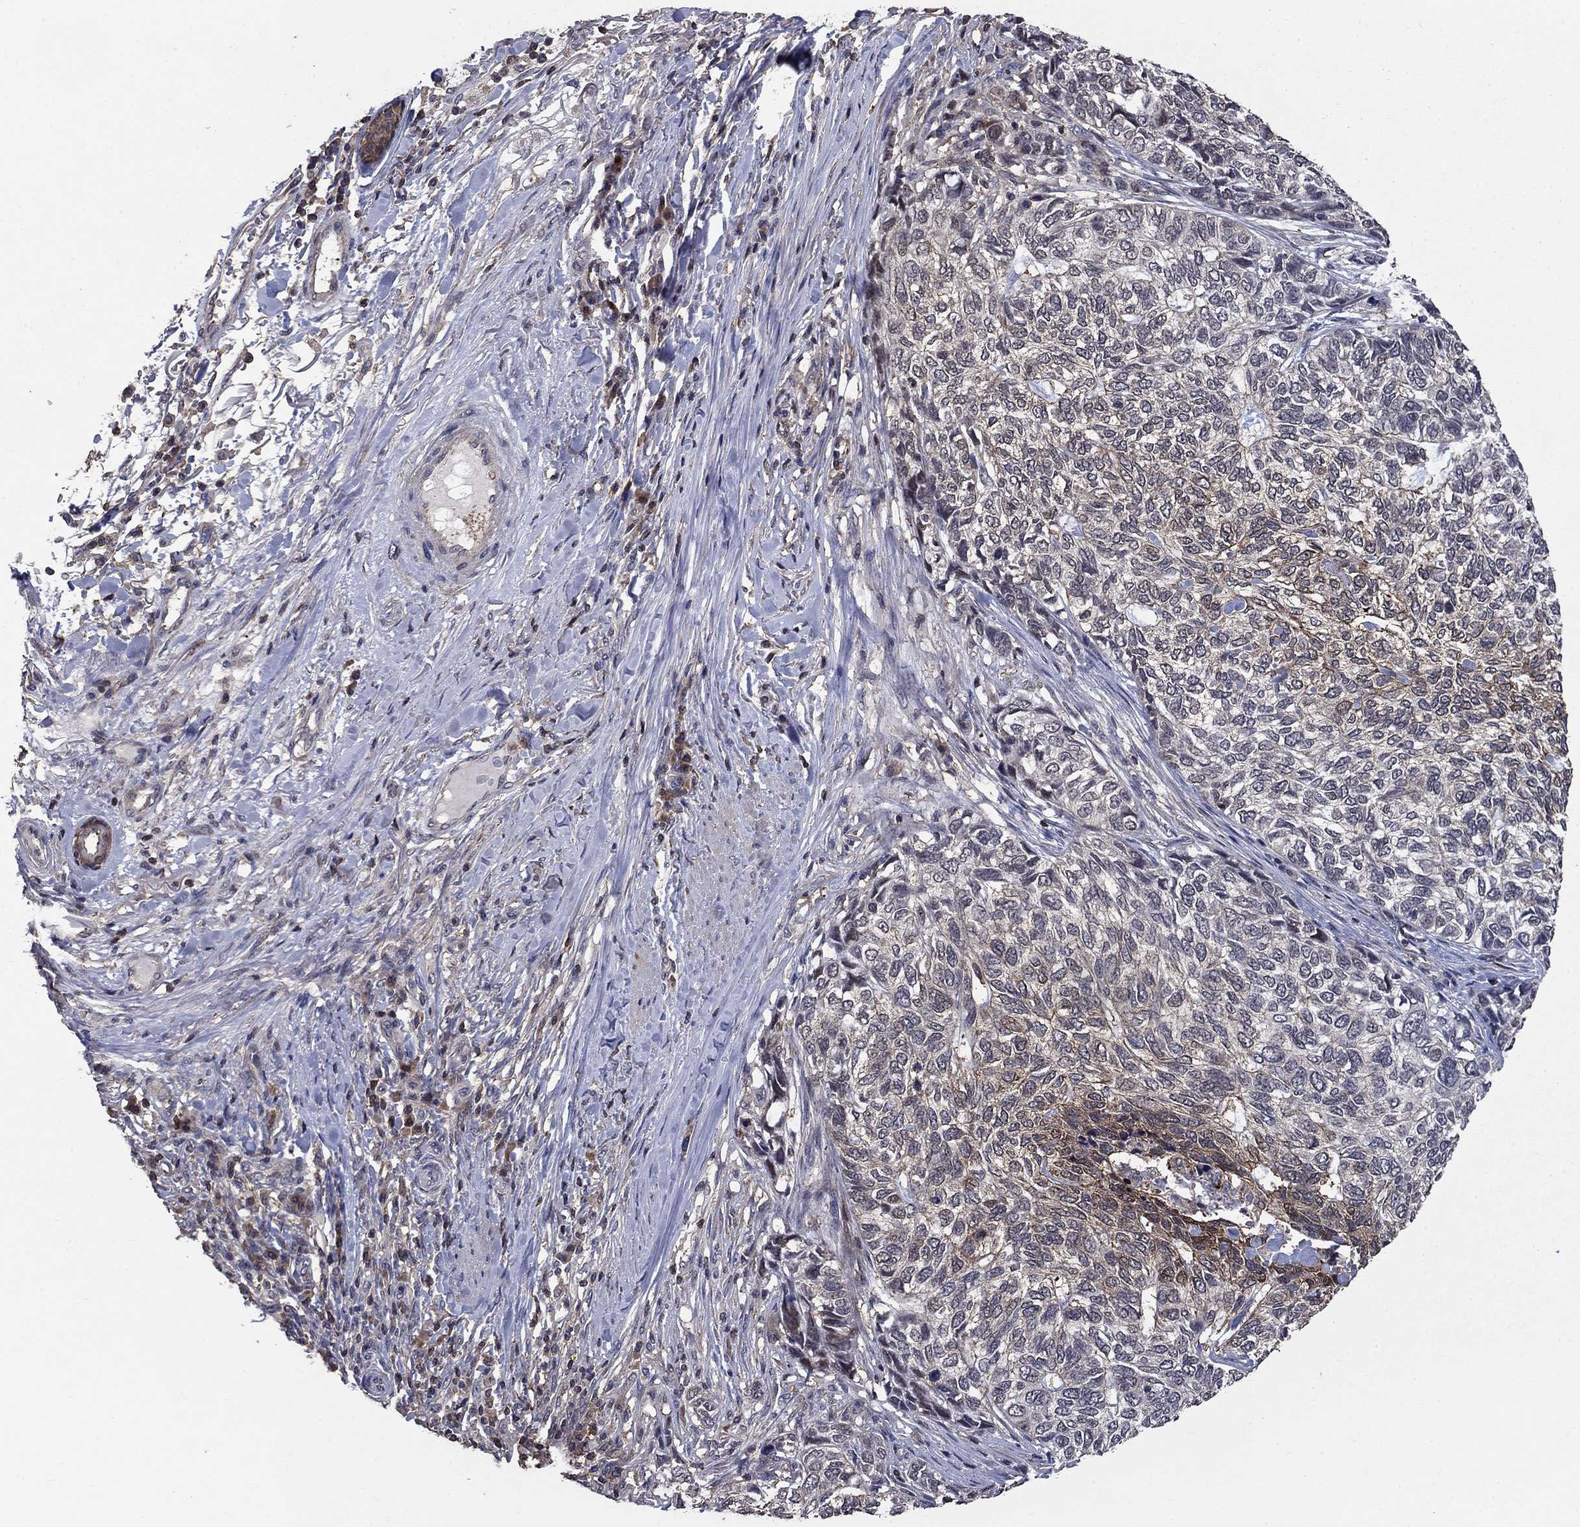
{"staining": {"intensity": "moderate", "quantity": "<25%", "location": "cytoplasmic/membranous"}, "tissue": "skin cancer", "cell_type": "Tumor cells", "image_type": "cancer", "snomed": [{"axis": "morphology", "description": "Basal cell carcinoma"}, {"axis": "topography", "description": "Skin"}], "caption": "Tumor cells display low levels of moderate cytoplasmic/membranous staining in about <25% of cells in skin cancer.", "gene": "DVL1", "patient": {"sex": "female", "age": 65}}